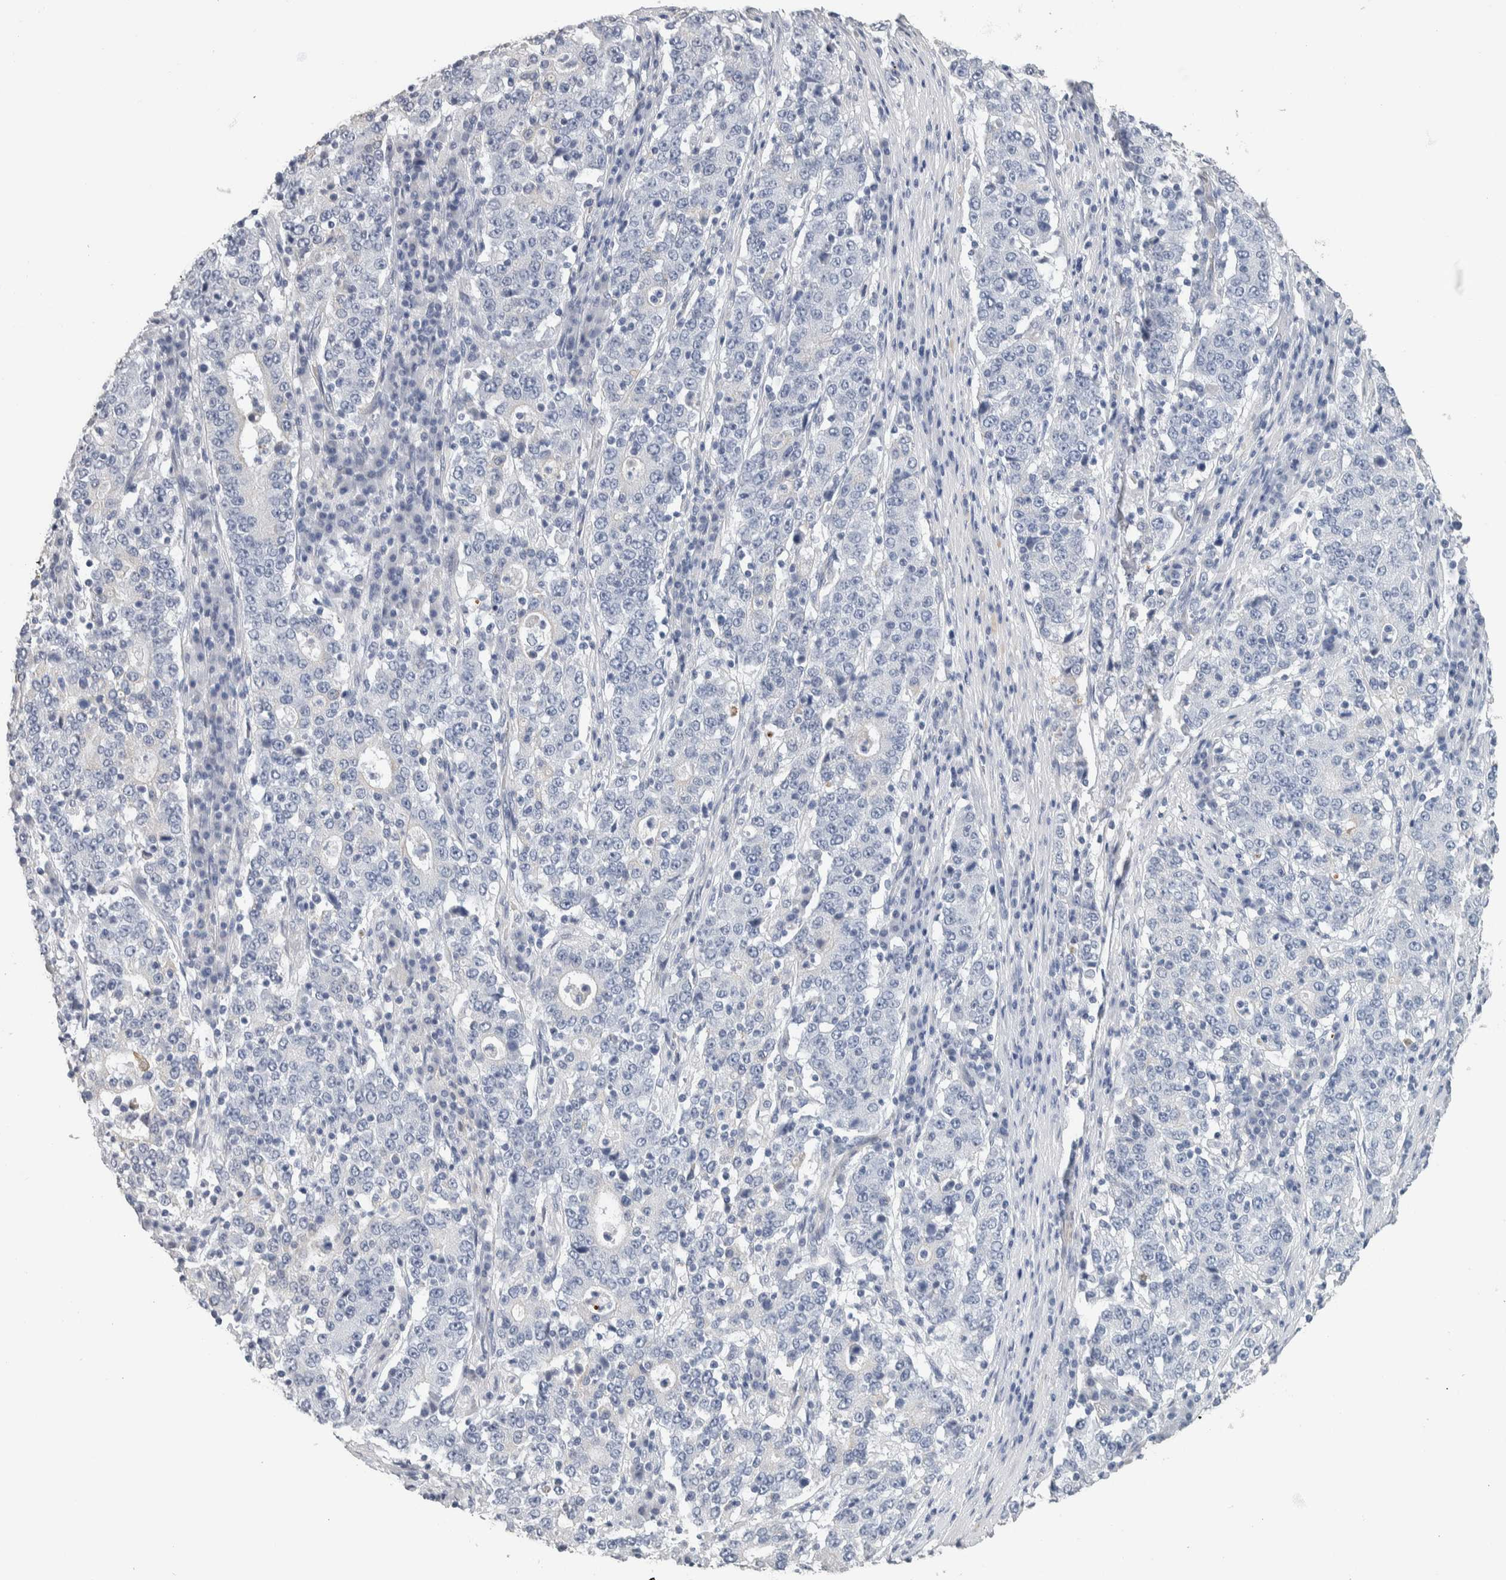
{"staining": {"intensity": "negative", "quantity": "none", "location": "none"}, "tissue": "stomach cancer", "cell_type": "Tumor cells", "image_type": "cancer", "snomed": [{"axis": "morphology", "description": "Adenocarcinoma, NOS"}, {"axis": "topography", "description": "Stomach"}], "caption": "Protein analysis of stomach adenocarcinoma displays no significant expression in tumor cells.", "gene": "NEFM", "patient": {"sex": "male", "age": 59}}